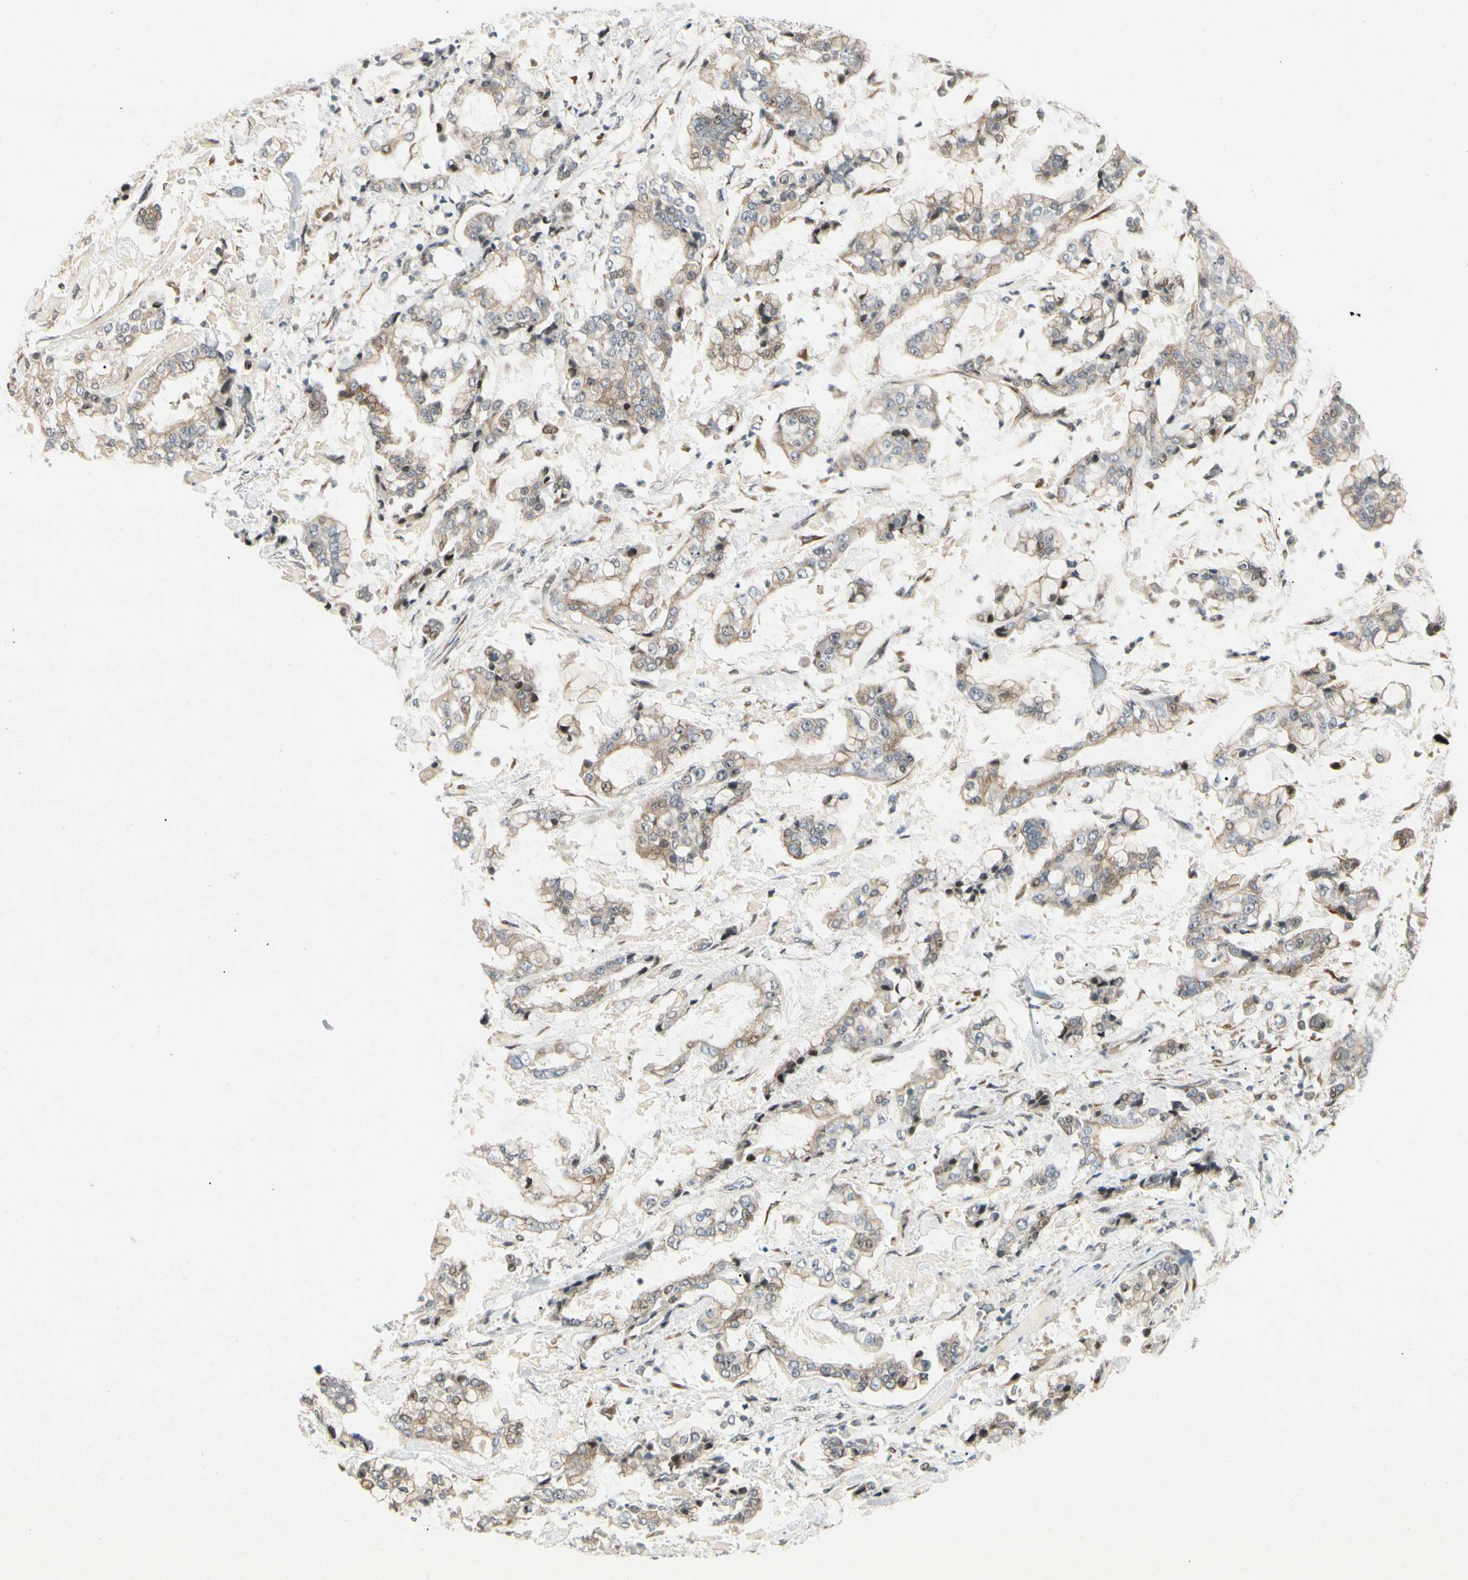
{"staining": {"intensity": "weak", "quantity": ">75%", "location": "cytoplasmic/membranous"}, "tissue": "stomach cancer", "cell_type": "Tumor cells", "image_type": "cancer", "snomed": [{"axis": "morphology", "description": "Normal tissue, NOS"}, {"axis": "morphology", "description": "Adenocarcinoma, NOS"}, {"axis": "topography", "description": "Stomach, upper"}, {"axis": "topography", "description": "Stomach"}], "caption": "This is an image of immunohistochemistry staining of stomach cancer (adenocarcinoma), which shows weak staining in the cytoplasmic/membranous of tumor cells.", "gene": "FNDC3B", "patient": {"sex": "male", "age": 76}}